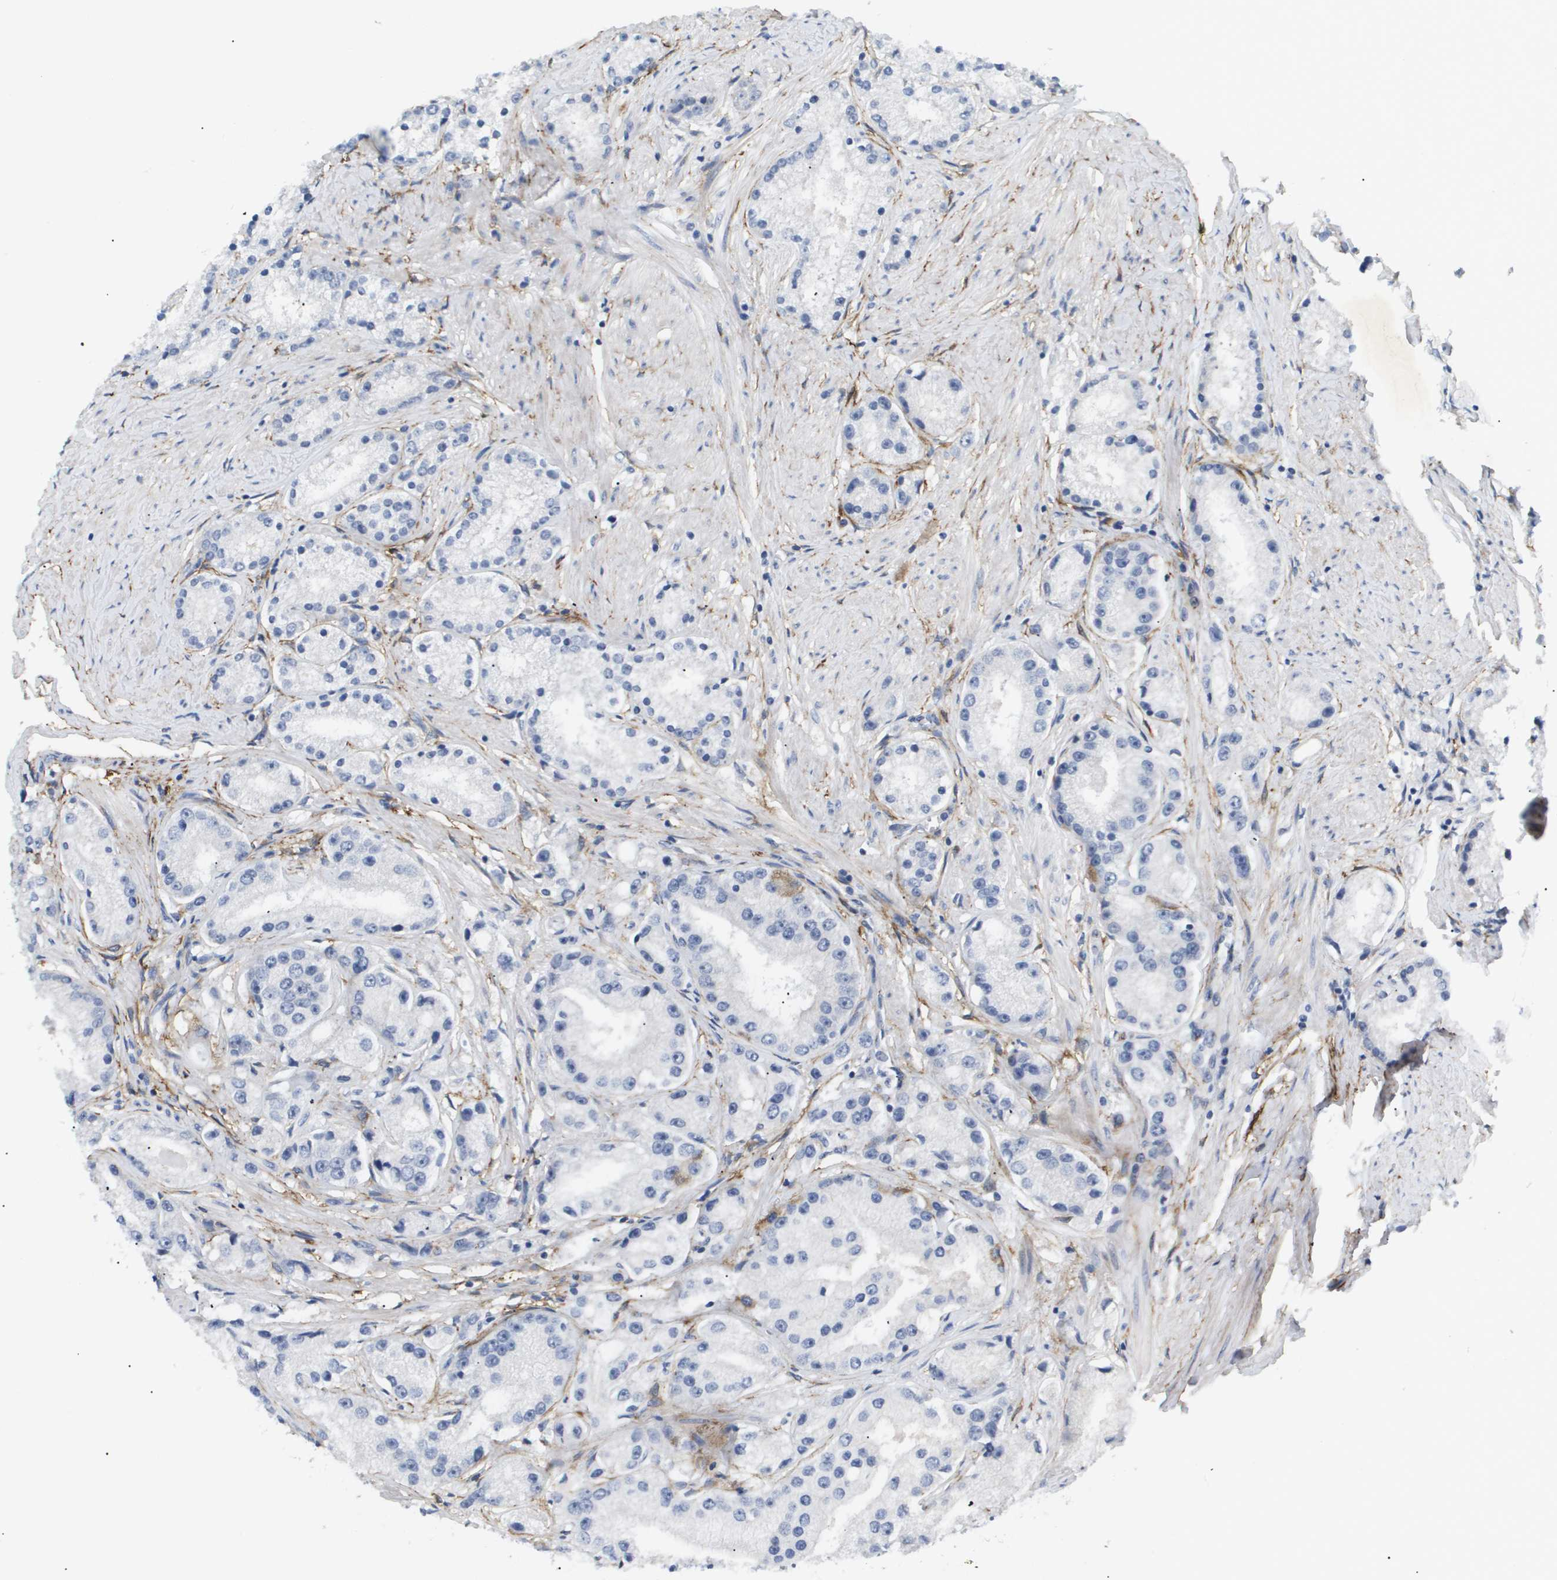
{"staining": {"intensity": "negative", "quantity": "none", "location": "none"}, "tissue": "prostate cancer", "cell_type": "Tumor cells", "image_type": "cancer", "snomed": [{"axis": "morphology", "description": "Adenocarcinoma, Low grade"}, {"axis": "topography", "description": "Prostate"}], "caption": "DAB immunohistochemical staining of prostate cancer exhibits no significant expression in tumor cells. The staining was performed using DAB (3,3'-diaminobenzidine) to visualize the protein expression in brown, while the nuclei were stained in blue with hematoxylin (Magnification: 20x).", "gene": "OTUD5", "patient": {"sex": "male", "age": 63}}